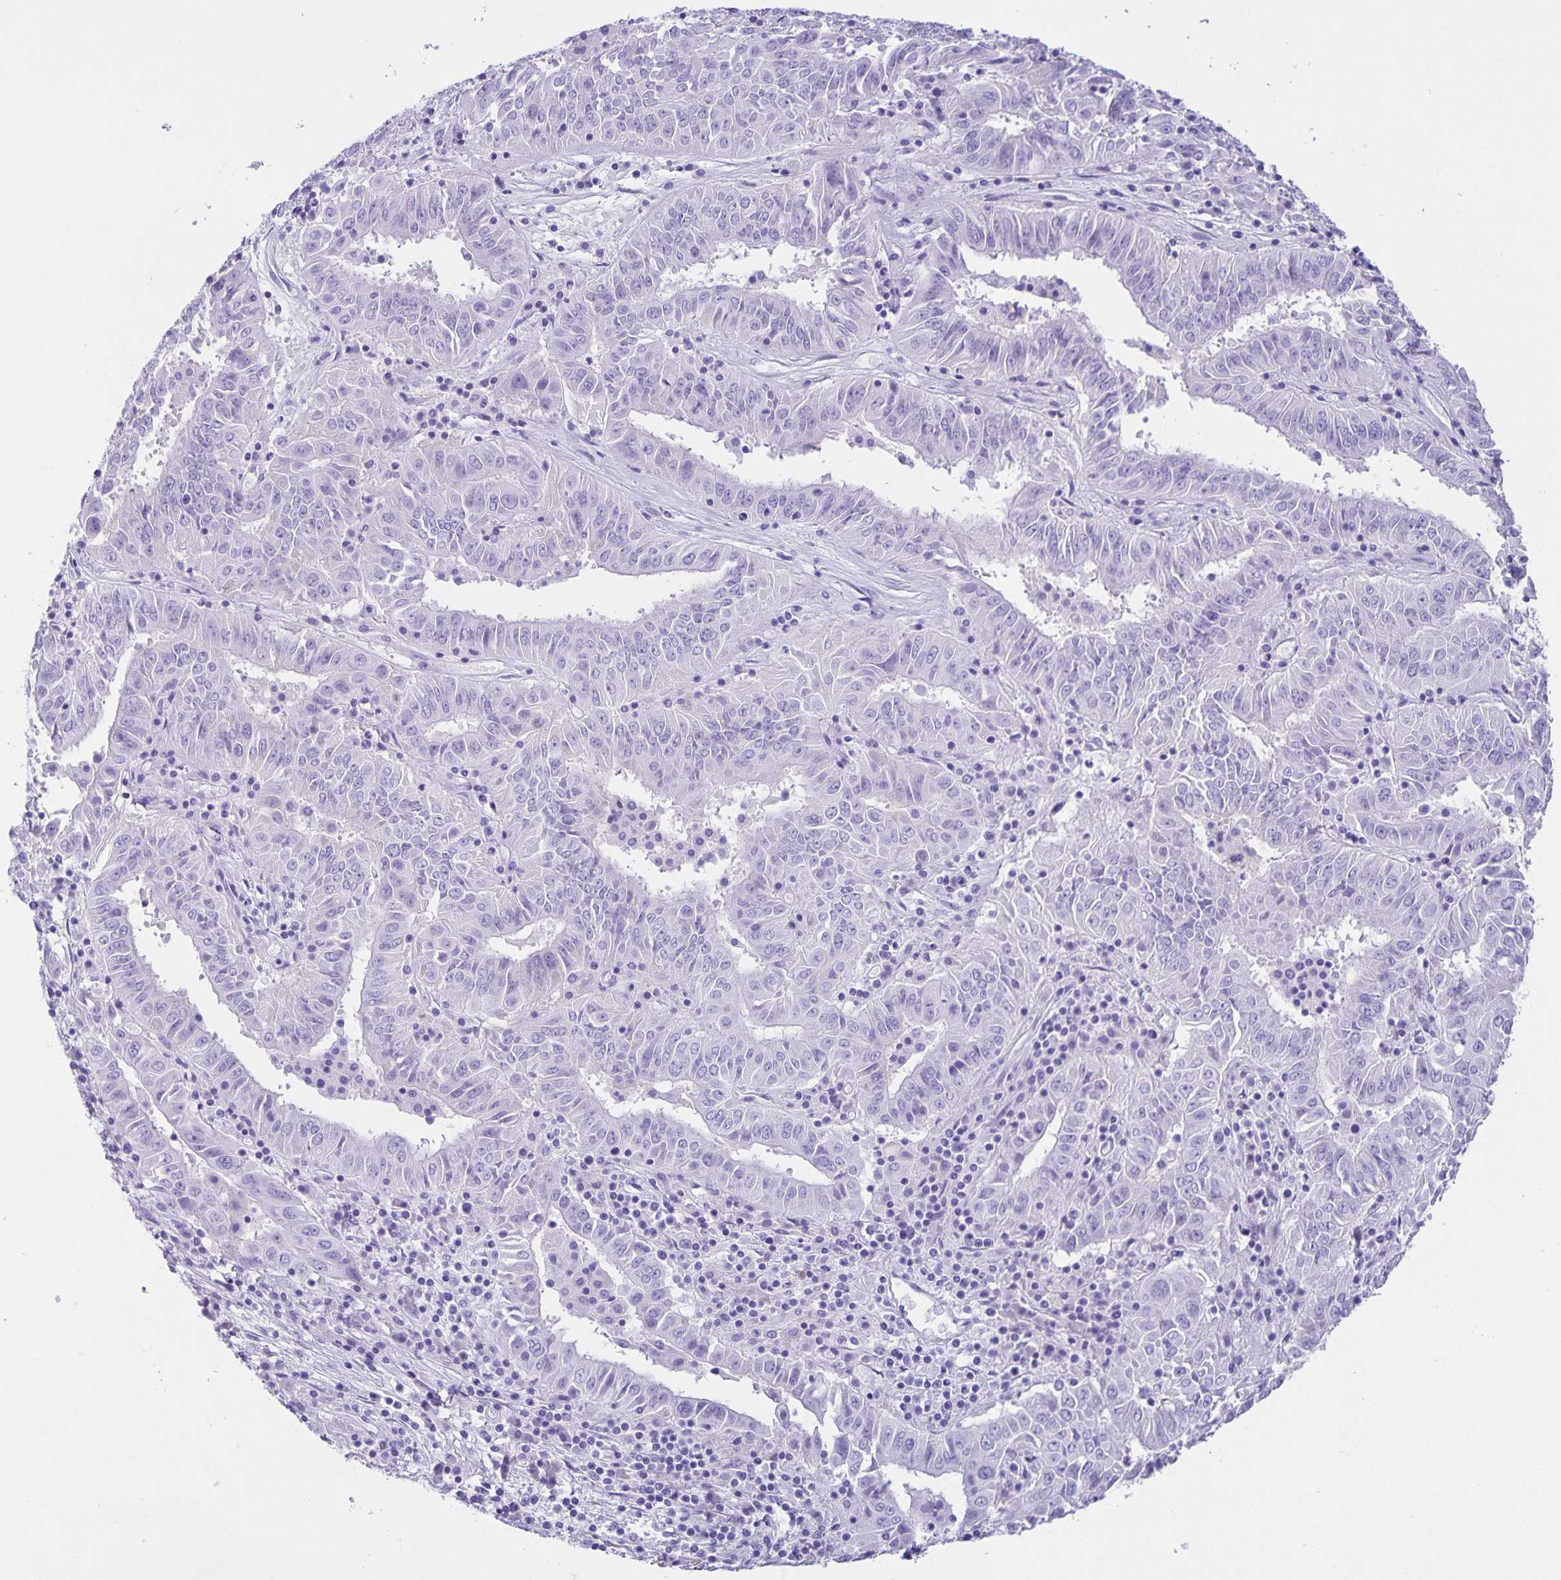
{"staining": {"intensity": "negative", "quantity": "none", "location": "none"}, "tissue": "pancreatic cancer", "cell_type": "Tumor cells", "image_type": "cancer", "snomed": [{"axis": "morphology", "description": "Adenocarcinoma, NOS"}, {"axis": "topography", "description": "Pancreas"}], "caption": "Pancreatic cancer (adenocarcinoma) was stained to show a protein in brown. There is no significant staining in tumor cells.", "gene": "UBQLN3", "patient": {"sex": "male", "age": 63}}